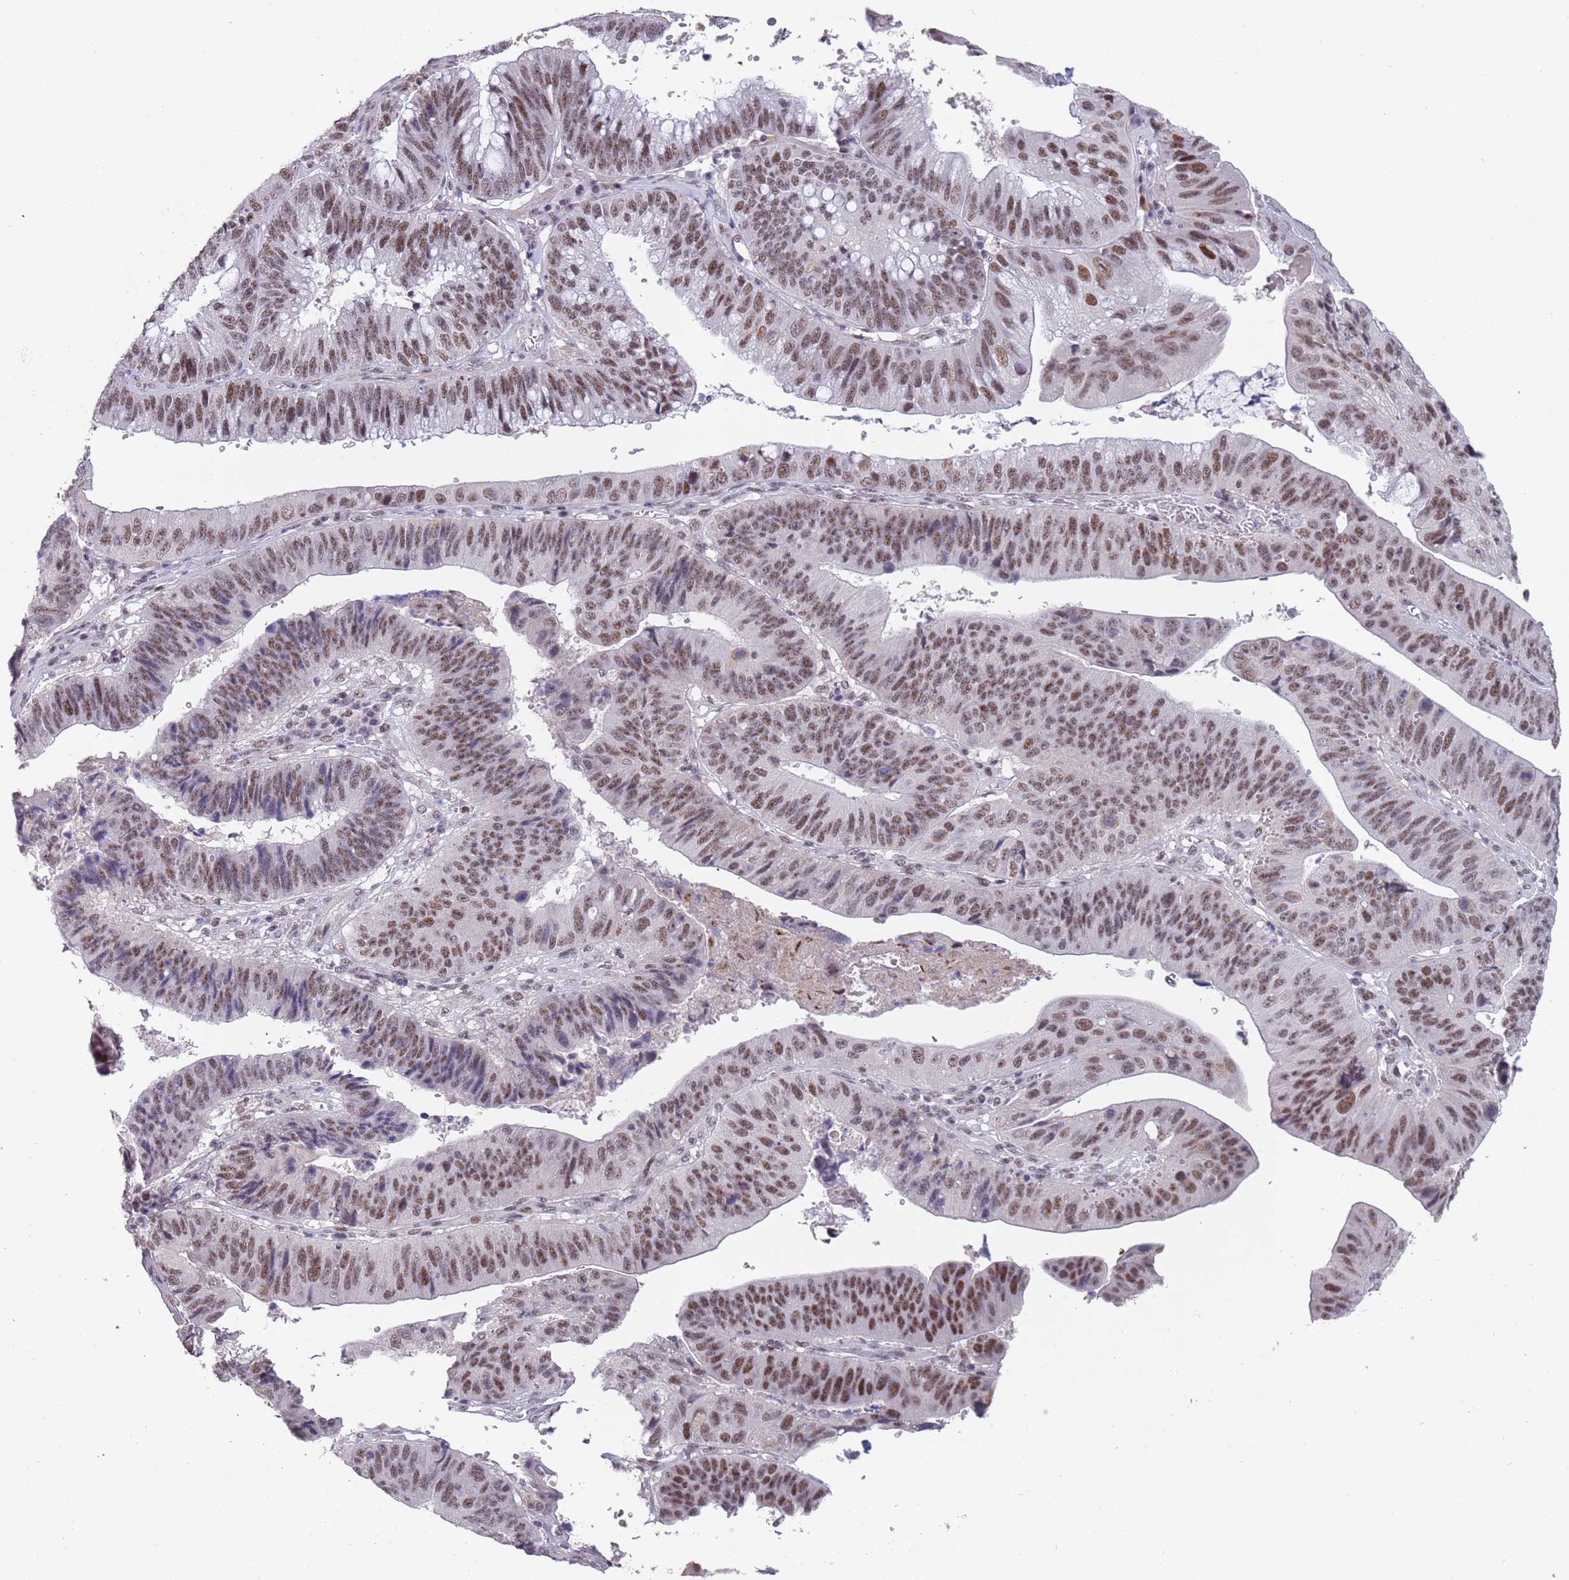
{"staining": {"intensity": "moderate", "quantity": ">75%", "location": "nuclear"}, "tissue": "stomach cancer", "cell_type": "Tumor cells", "image_type": "cancer", "snomed": [{"axis": "morphology", "description": "Adenocarcinoma, NOS"}, {"axis": "topography", "description": "Stomach"}], "caption": "Protein analysis of adenocarcinoma (stomach) tissue reveals moderate nuclear positivity in about >75% of tumor cells. (Brightfield microscopy of DAB IHC at high magnification).", "gene": "CIZ1", "patient": {"sex": "male", "age": 59}}